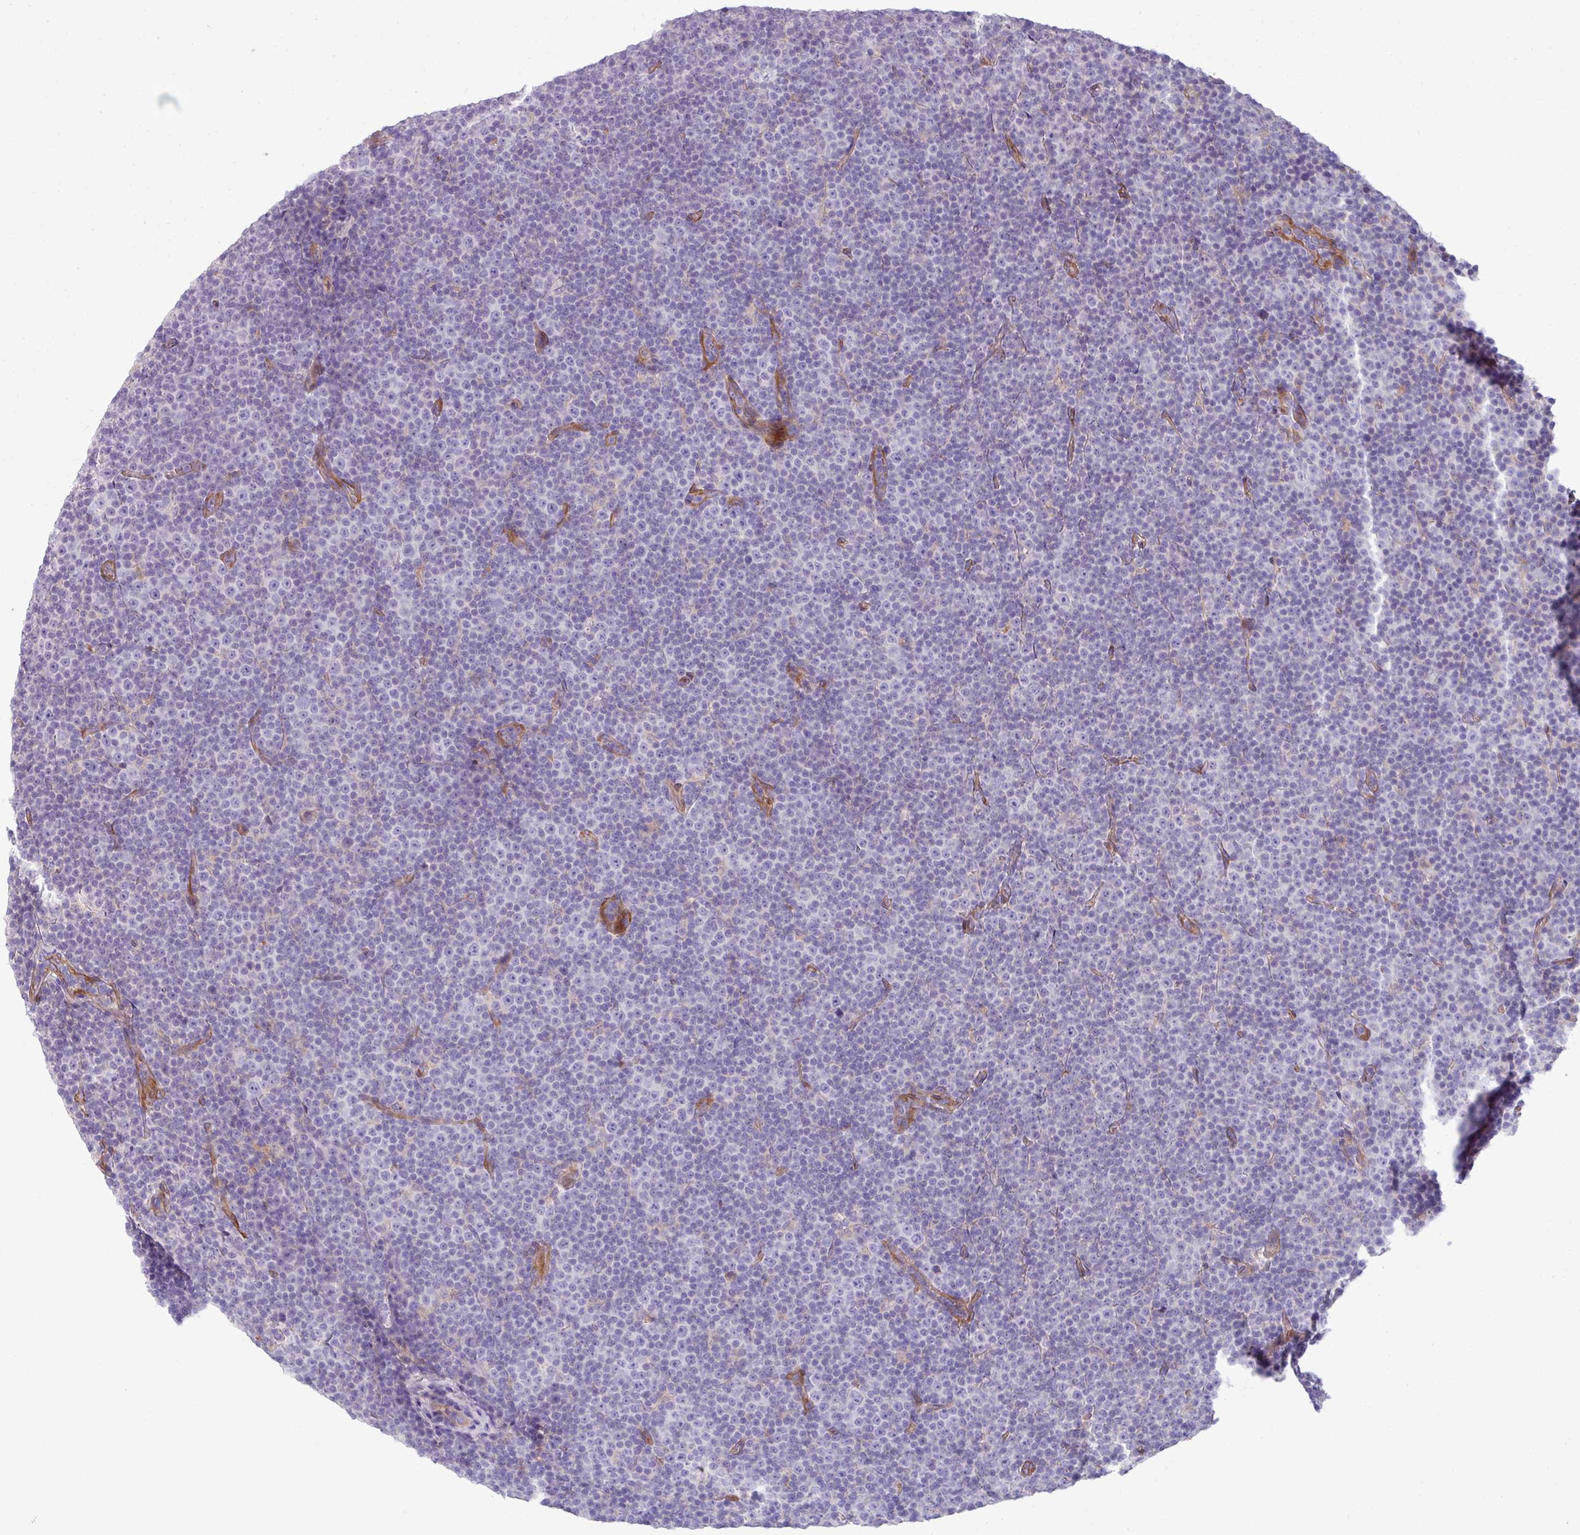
{"staining": {"intensity": "negative", "quantity": "none", "location": "none"}, "tissue": "lymphoma", "cell_type": "Tumor cells", "image_type": "cancer", "snomed": [{"axis": "morphology", "description": "Malignant lymphoma, non-Hodgkin's type, Low grade"}, {"axis": "topography", "description": "Lymph node"}], "caption": "A micrograph of human lymphoma is negative for staining in tumor cells.", "gene": "KIRREL3", "patient": {"sex": "female", "age": 67}}